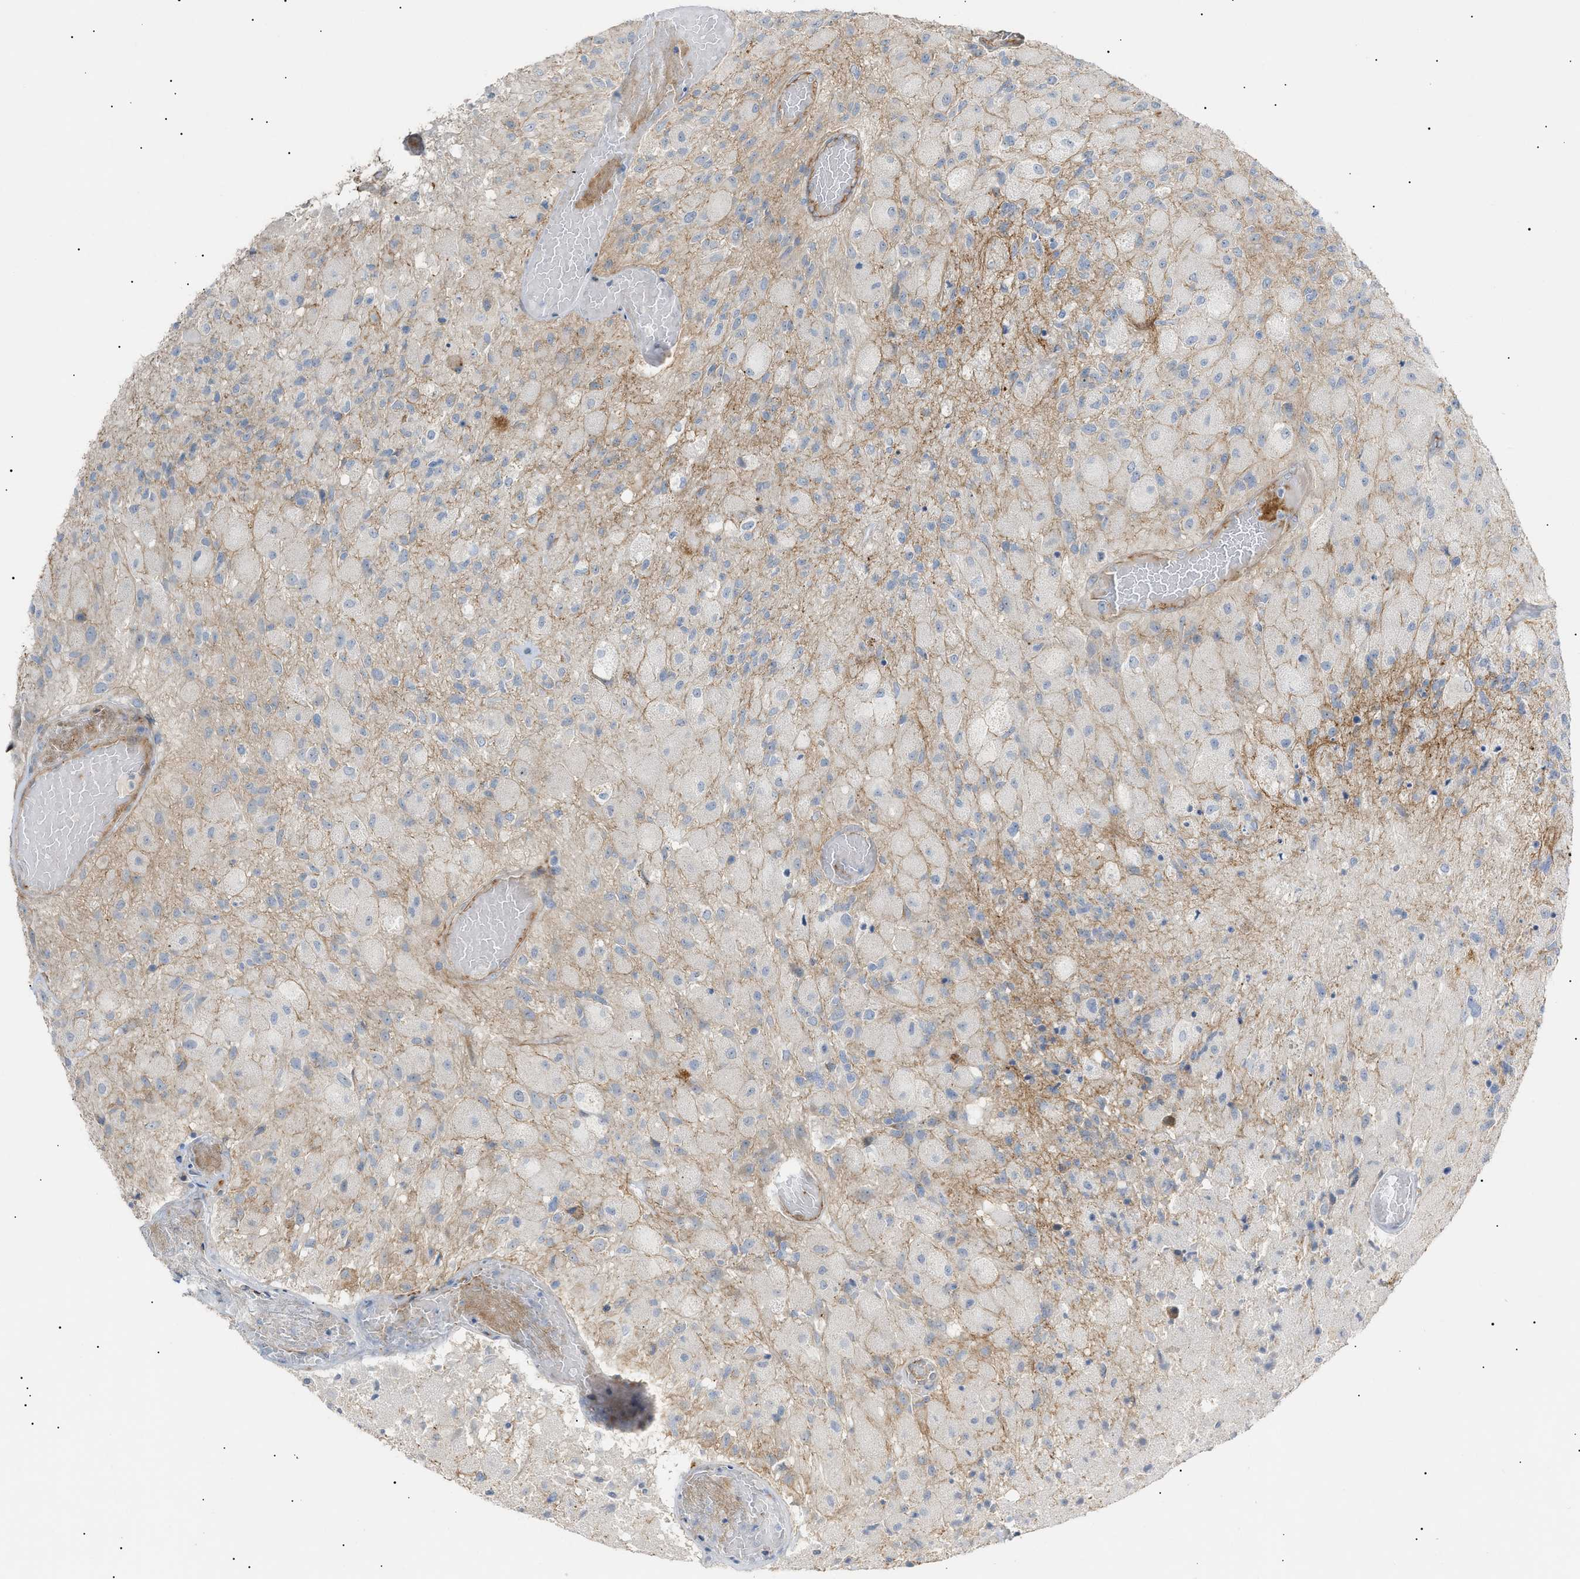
{"staining": {"intensity": "weak", "quantity": "<25%", "location": "cytoplasmic/membranous"}, "tissue": "glioma", "cell_type": "Tumor cells", "image_type": "cancer", "snomed": [{"axis": "morphology", "description": "Normal tissue, NOS"}, {"axis": "morphology", "description": "Glioma, malignant, High grade"}, {"axis": "topography", "description": "Cerebral cortex"}], "caption": "The micrograph demonstrates no significant expression in tumor cells of malignant high-grade glioma.", "gene": "ZFHX2", "patient": {"sex": "male", "age": 77}}